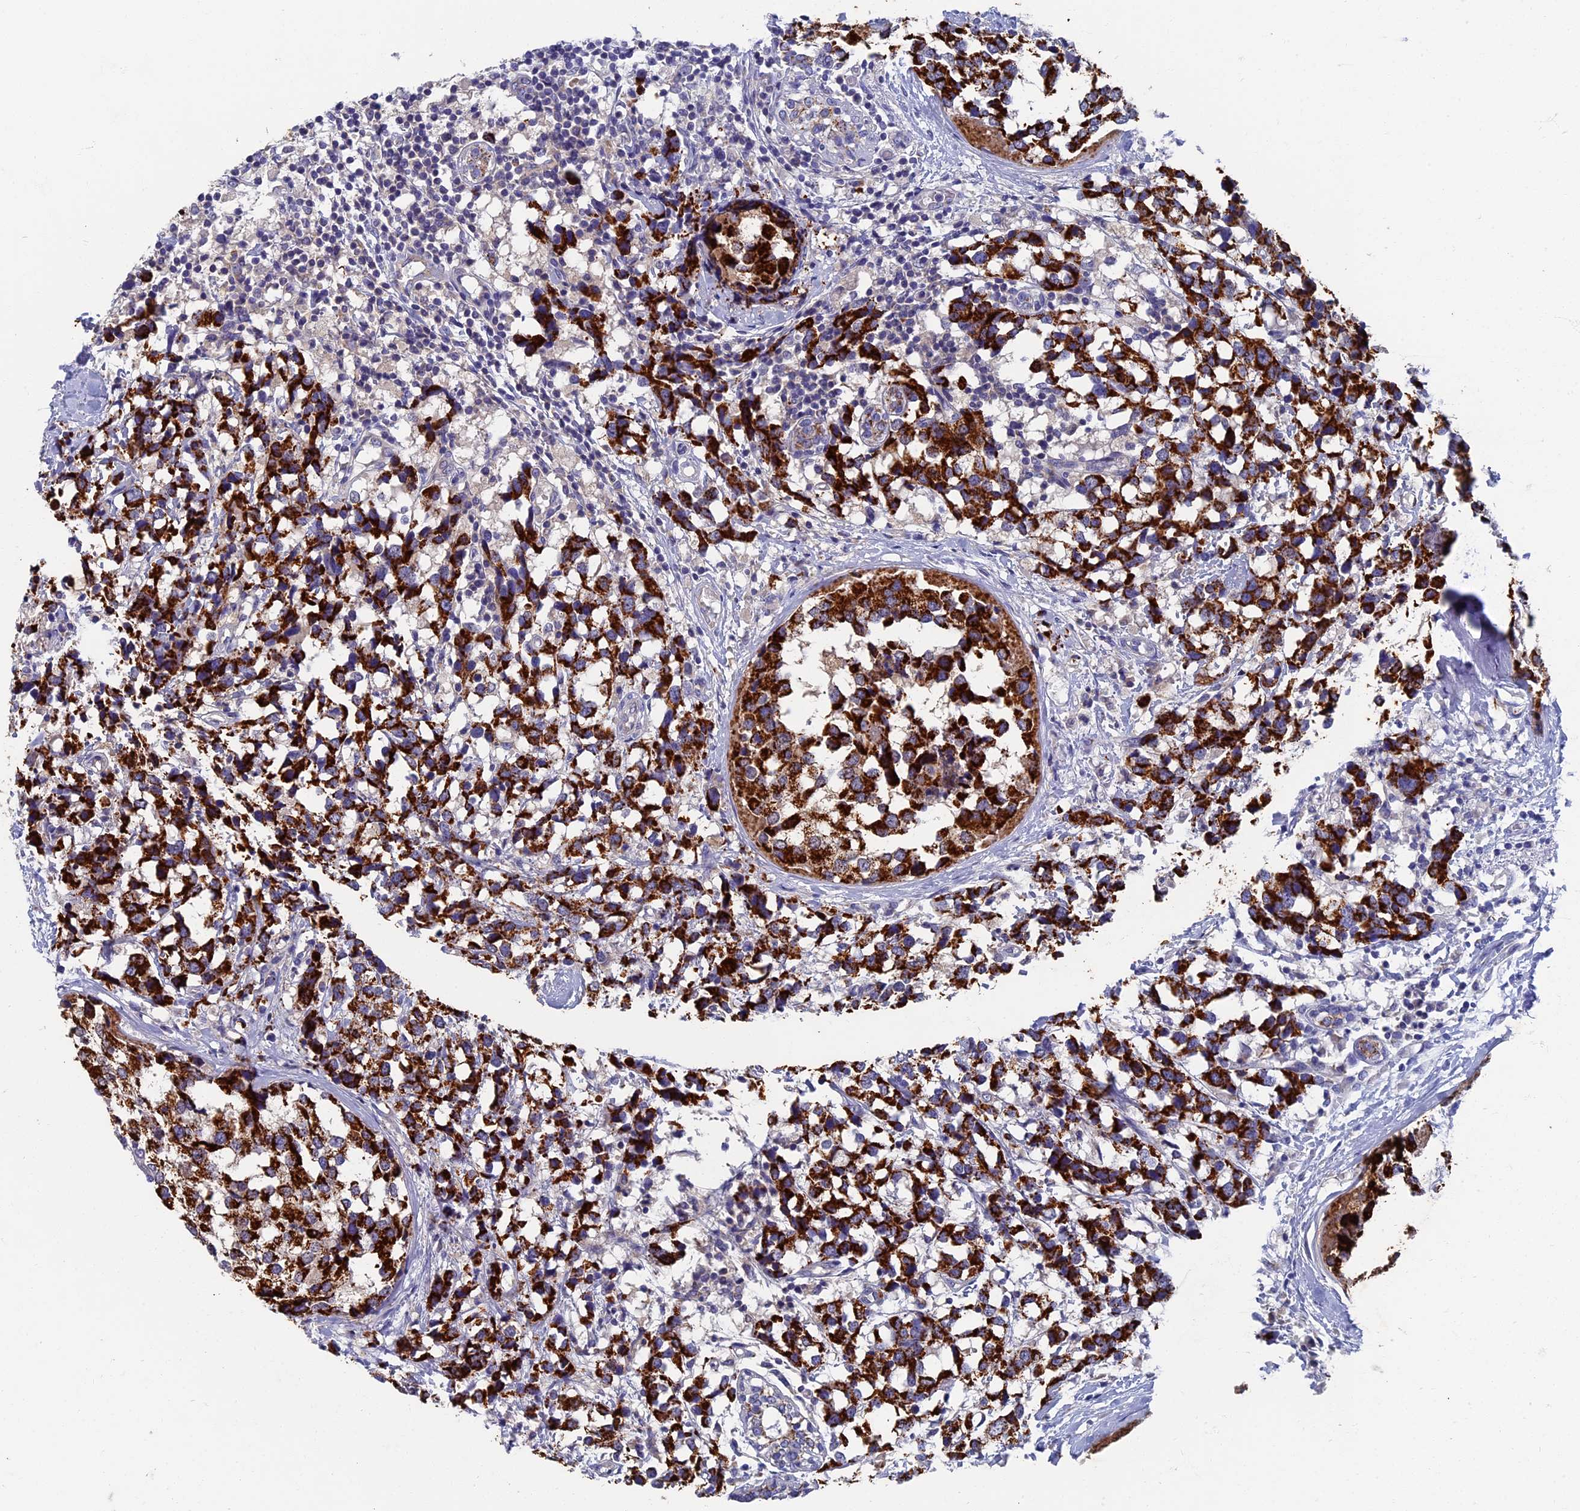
{"staining": {"intensity": "strong", "quantity": ">75%", "location": "cytoplasmic/membranous"}, "tissue": "breast cancer", "cell_type": "Tumor cells", "image_type": "cancer", "snomed": [{"axis": "morphology", "description": "Lobular carcinoma"}, {"axis": "topography", "description": "Breast"}], "caption": "Protein staining reveals strong cytoplasmic/membranous positivity in about >75% of tumor cells in breast cancer. (Stains: DAB (3,3'-diaminobenzidine) in brown, nuclei in blue, Microscopy: brightfield microscopy at high magnification).", "gene": "OAT", "patient": {"sex": "female", "age": 59}}